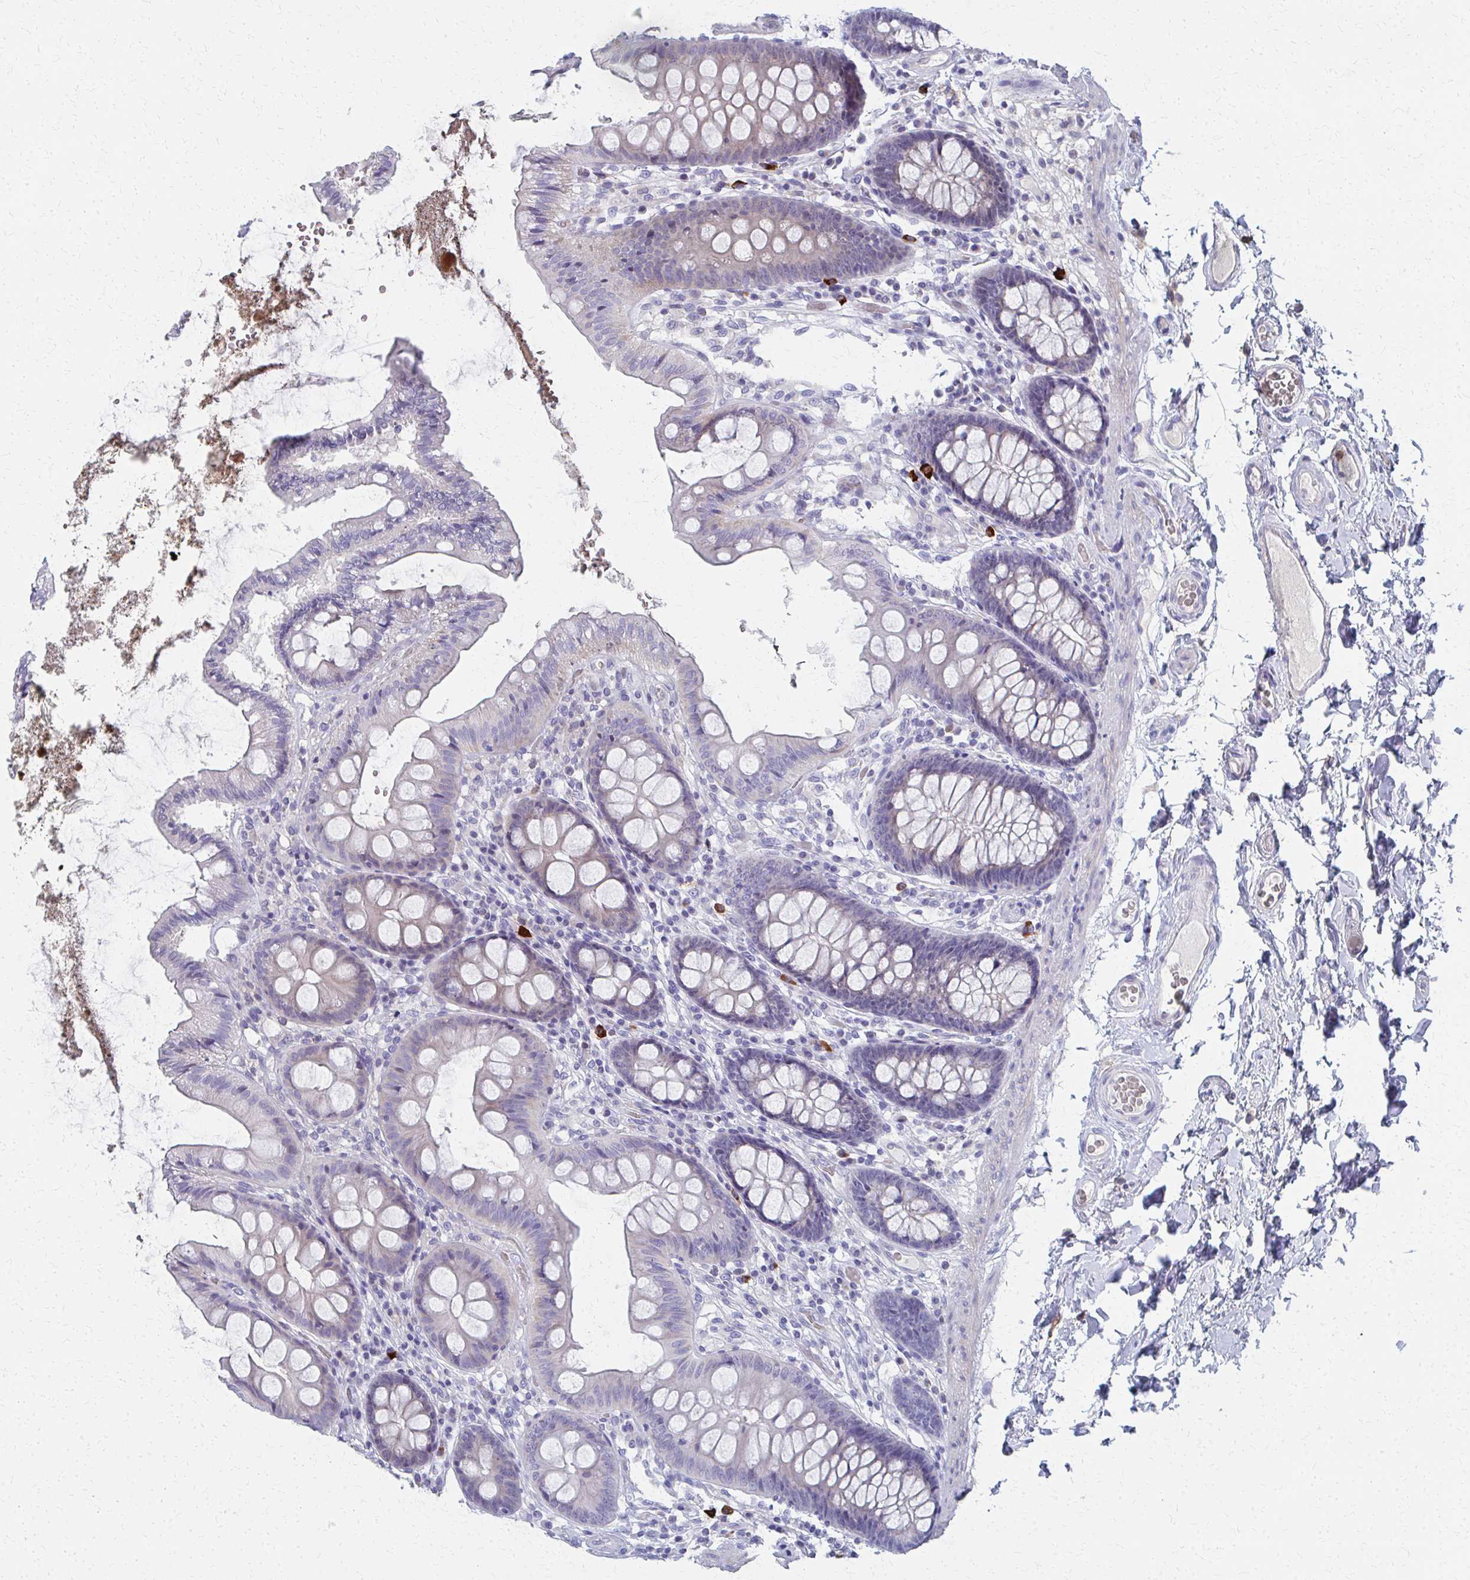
{"staining": {"intensity": "negative", "quantity": "none", "location": "none"}, "tissue": "colon", "cell_type": "Endothelial cells", "image_type": "normal", "snomed": [{"axis": "morphology", "description": "Normal tissue, NOS"}, {"axis": "topography", "description": "Colon"}], "caption": "Protein analysis of unremarkable colon exhibits no significant positivity in endothelial cells.", "gene": "MS4A2", "patient": {"sex": "male", "age": 84}}